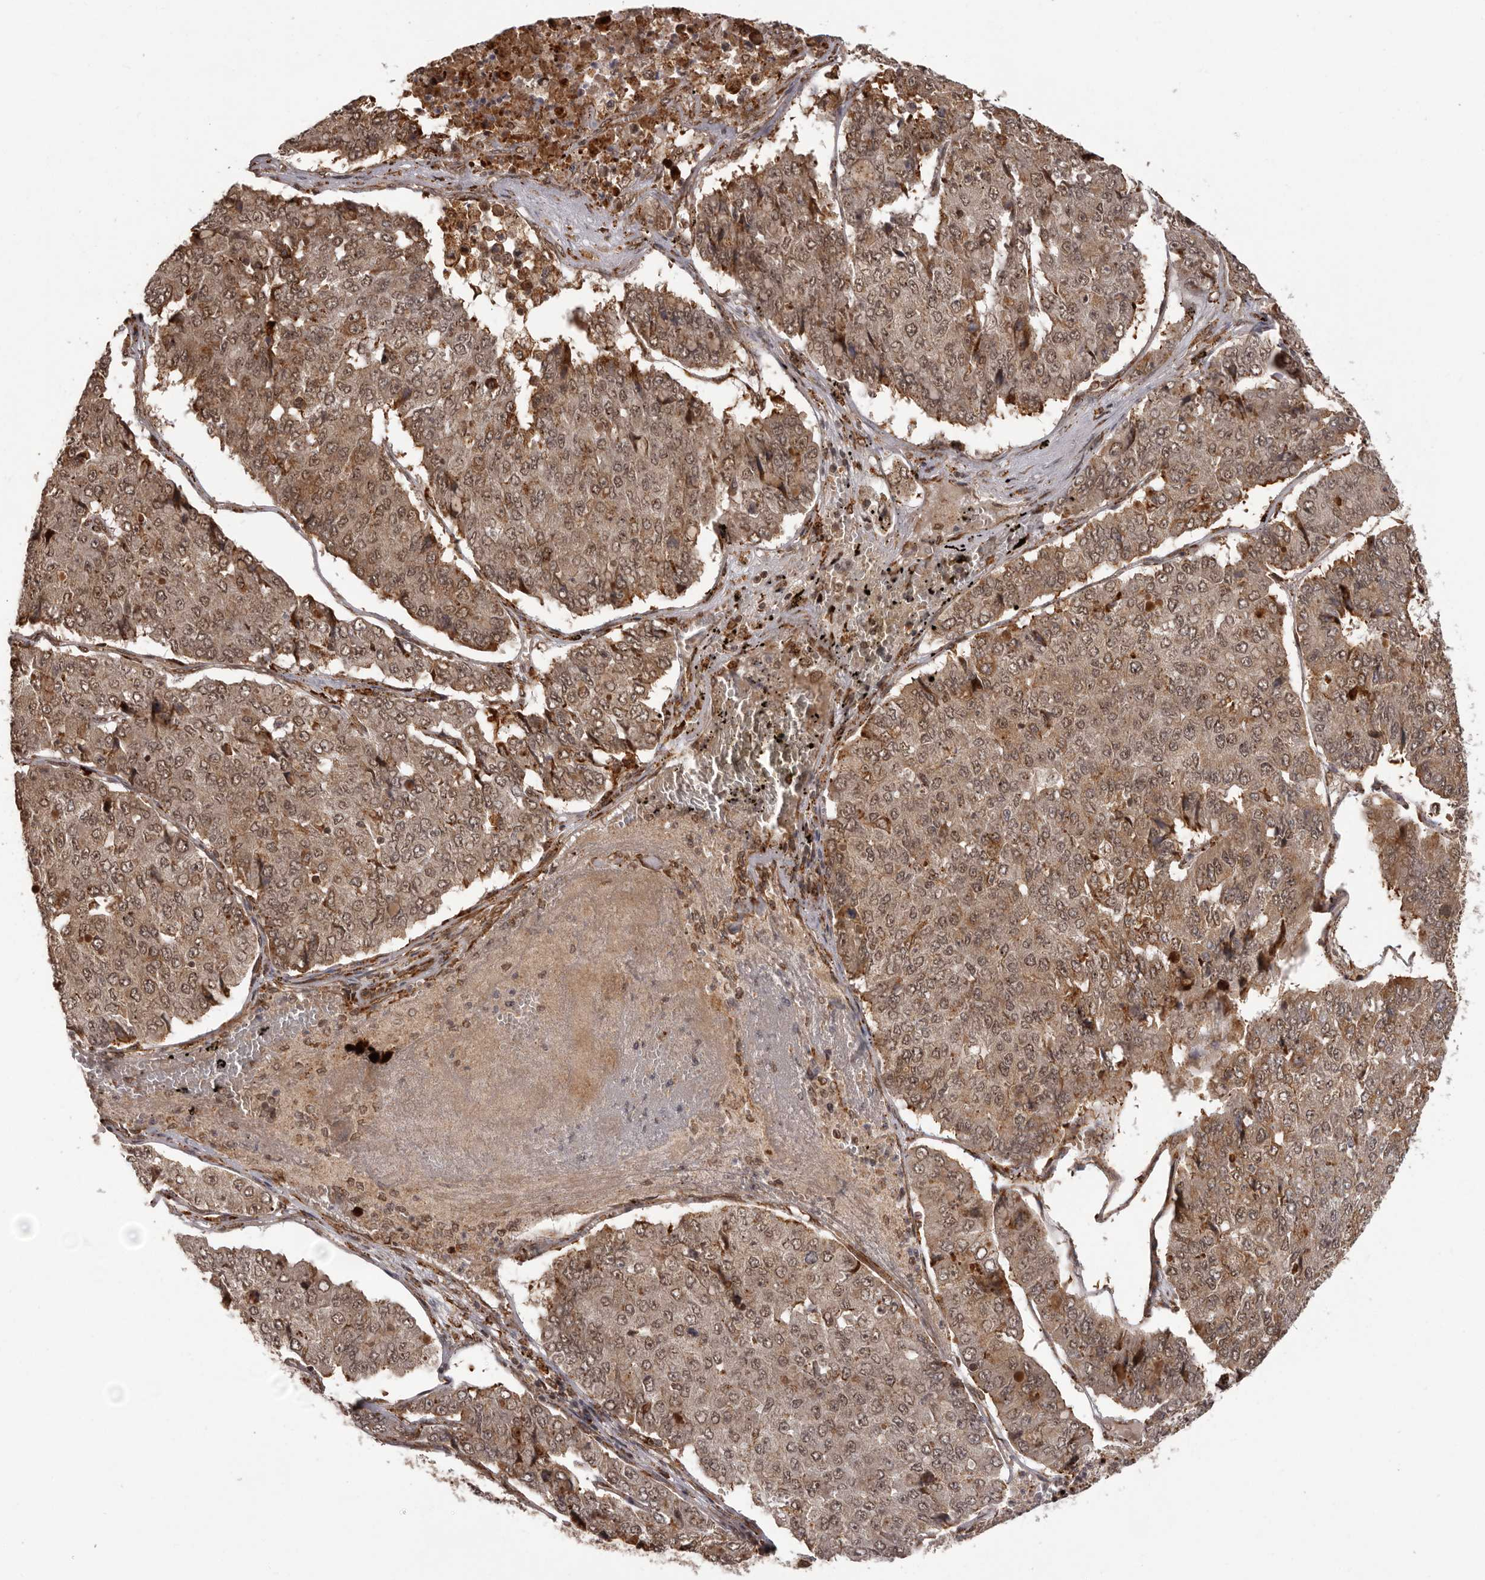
{"staining": {"intensity": "strong", "quantity": ">75%", "location": "cytoplasmic/membranous,nuclear"}, "tissue": "pancreatic cancer", "cell_type": "Tumor cells", "image_type": "cancer", "snomed": [{"axis": "morphology", "description": "Adenocarcinoma, NOS"}, {"axis": "topography", "description": "Pancreas"}], "caption": "Protein analysis of pancreatic cancer tissue shows strong cytoplasmic/membranous and nuclear positivity in about >75% of tumor cells.", "gene": "IL32", "patient": {"sex": "male", "age": 50}}